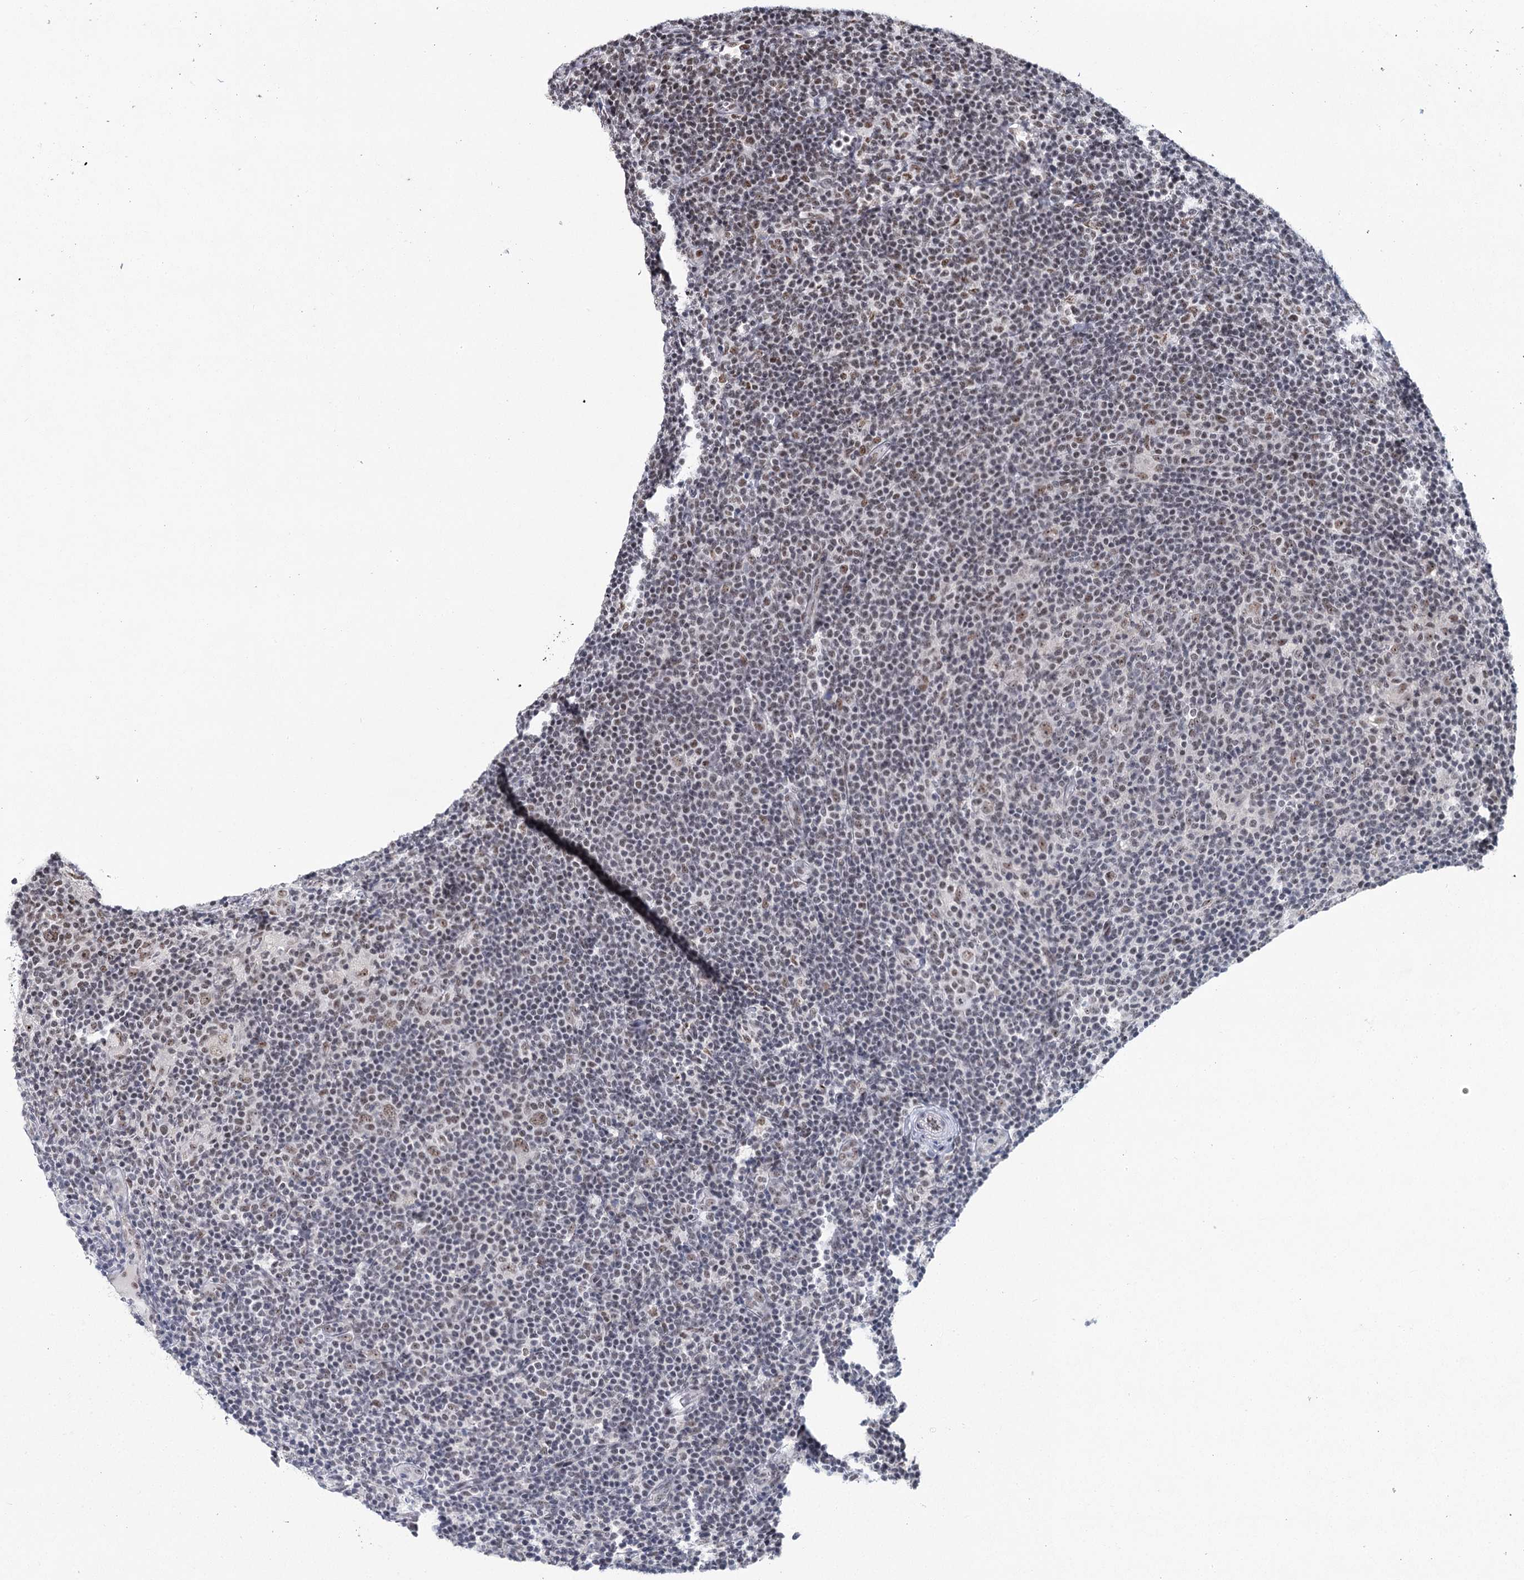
{"staining": {"intensity": "moderate", "quantity": ">75%", "location": "nuclear"}, "tissue": "lymphoma", "cell_type": "Tumor cells", "image_type": "cancer", "snomed": [{"axis": "morphology", "description": "Hodgkin's disease, NOS"}, {"axis": "topography", "description": "Lymph node"}], "caption": "Protein staining of lymphoma tissue displays moderate nuclear positivity in approximately >75% of tumor cells.", "gene": "SCAF8", "patient": {"sex": "female", "age": 57}}